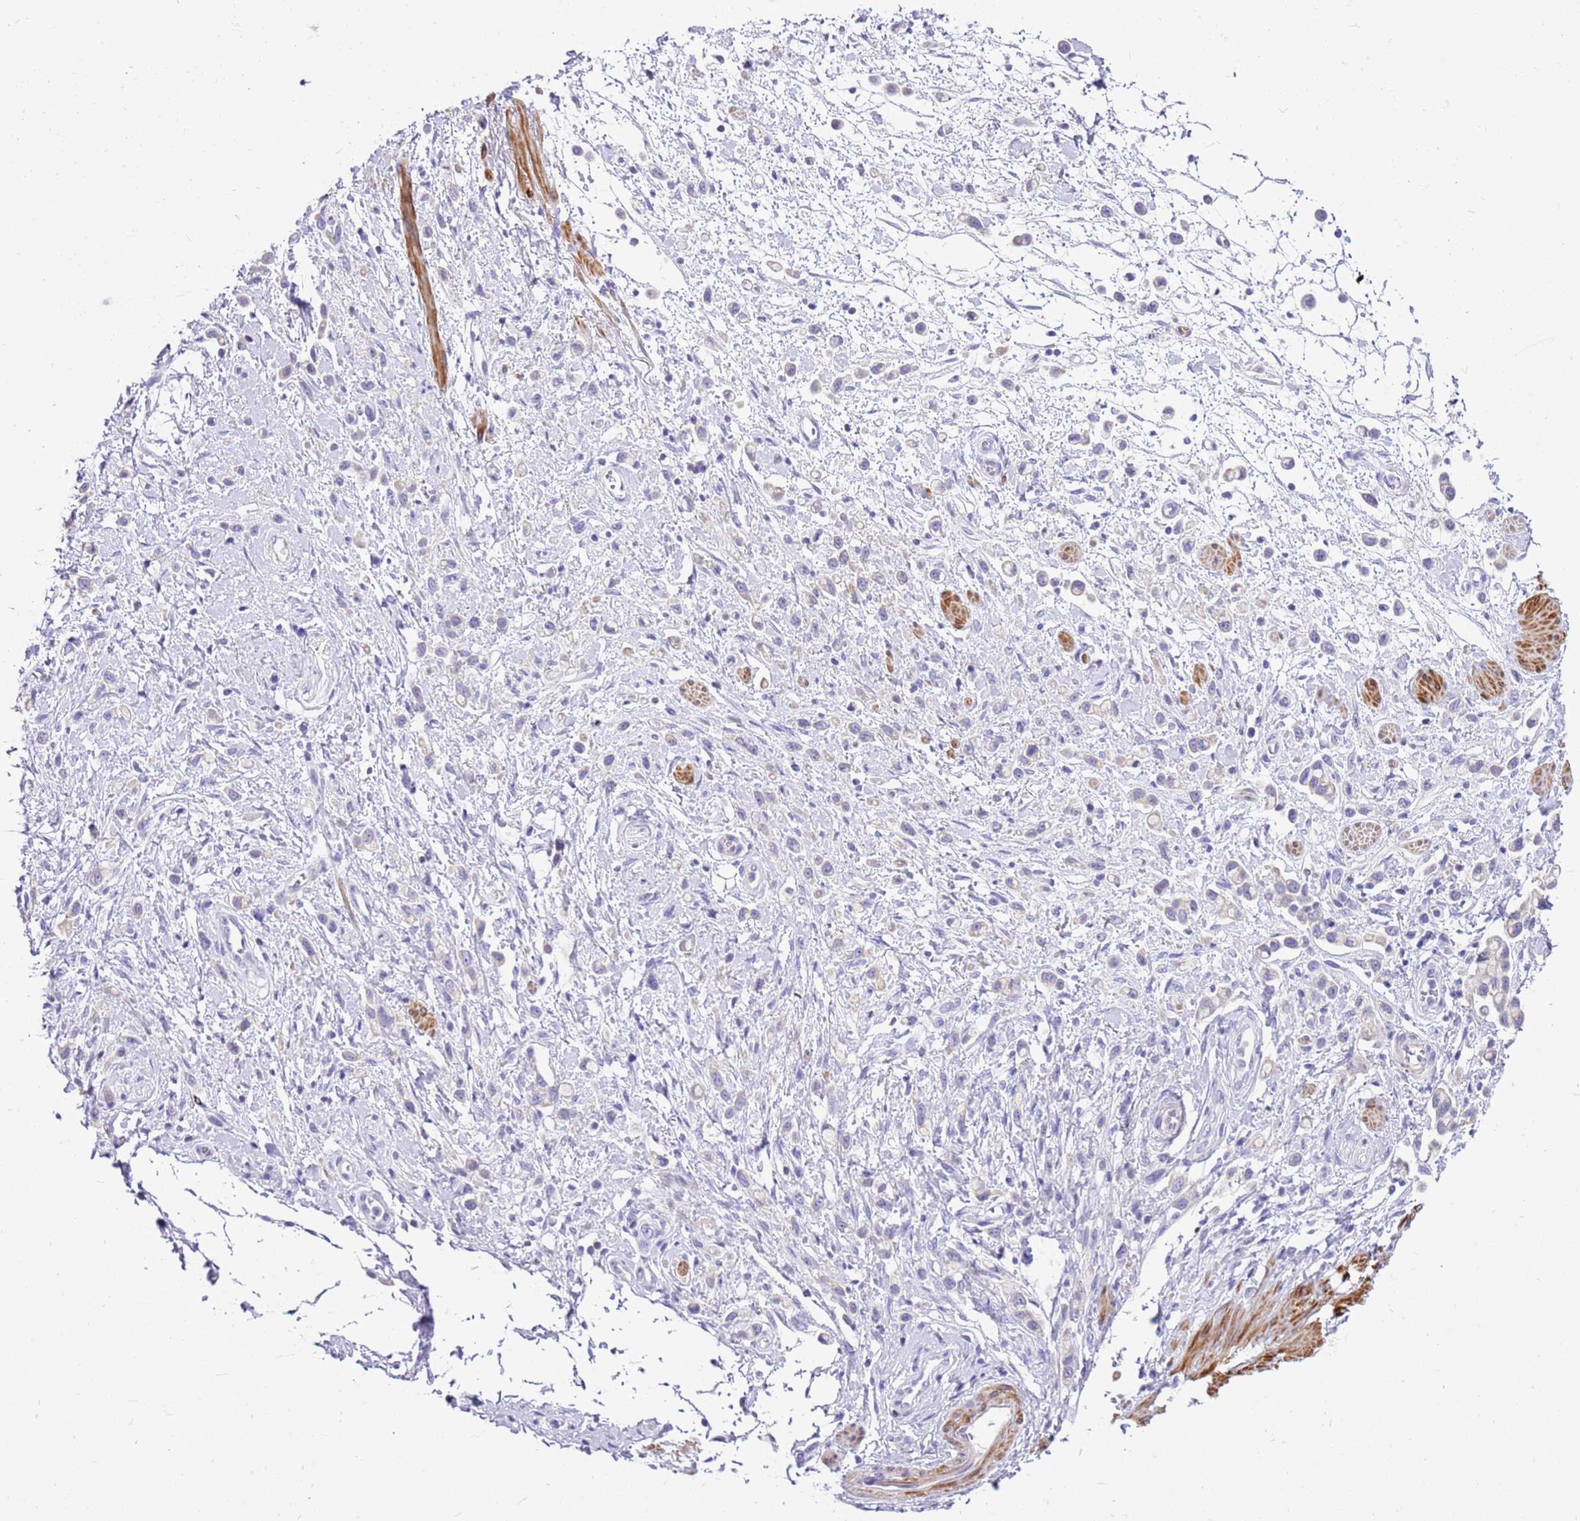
{"staining": {"intensity": "negative", "quantity": "none", "location": "none"}, "tissue": "stomach cancer", "cell_type": "Tumor cells", "image_type": "cancer", "snomed": [{"axis": "morphology", "description": "Adenocarcinoma, NOS"}, {"axis": "topography", "description": "Stomach"}], "caption": "Immunohistochemical staining of human adenocarcinoma (stomach) demonstrates no significant positivity in tumor cells.", "gene": "GLCE", "patient": {"sex": "female", "age": 65}}